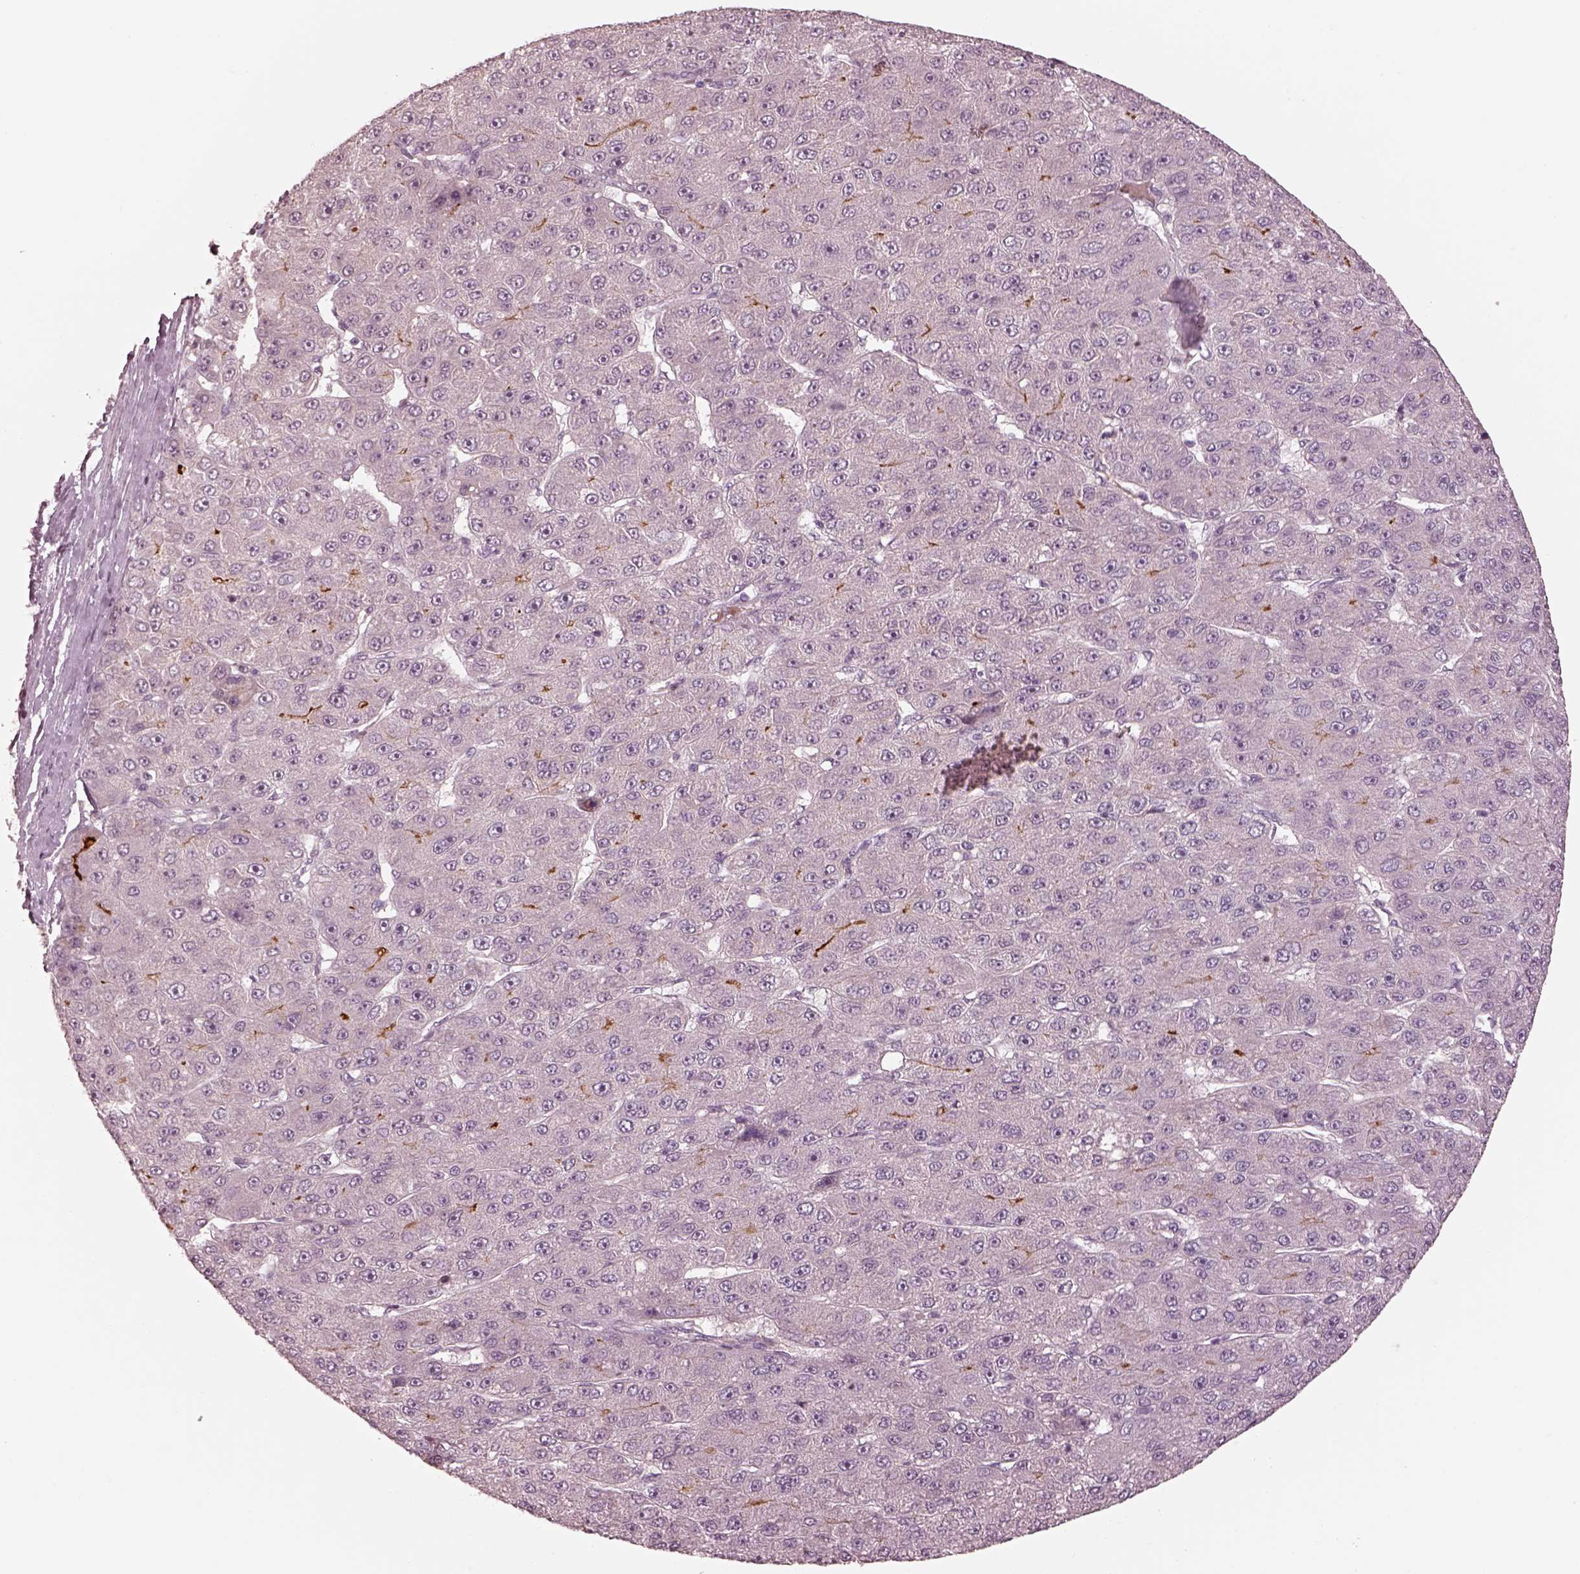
{"staining": {"intensity": "negative", "quantity": "none", "location": "none"}, "tissue": "liver cancer", "cell_type": "Tumor cells", "image_type": "cancer", "snomed": [{"axis": "morphology", "description": "Carcinoma, Hepatocellular, NOS"}, {"axis": "topography", "description": "Liver"}], "caption": "The image displays no staining of tumor cells in liver hepatocellular carcinoma. (DAB (3,3'-diaminobenzidine) IHC visualized using brightfield microscopy, high magnification).", "gene": "KCNA2", "patient": {"sex": "male", "age": 67}}